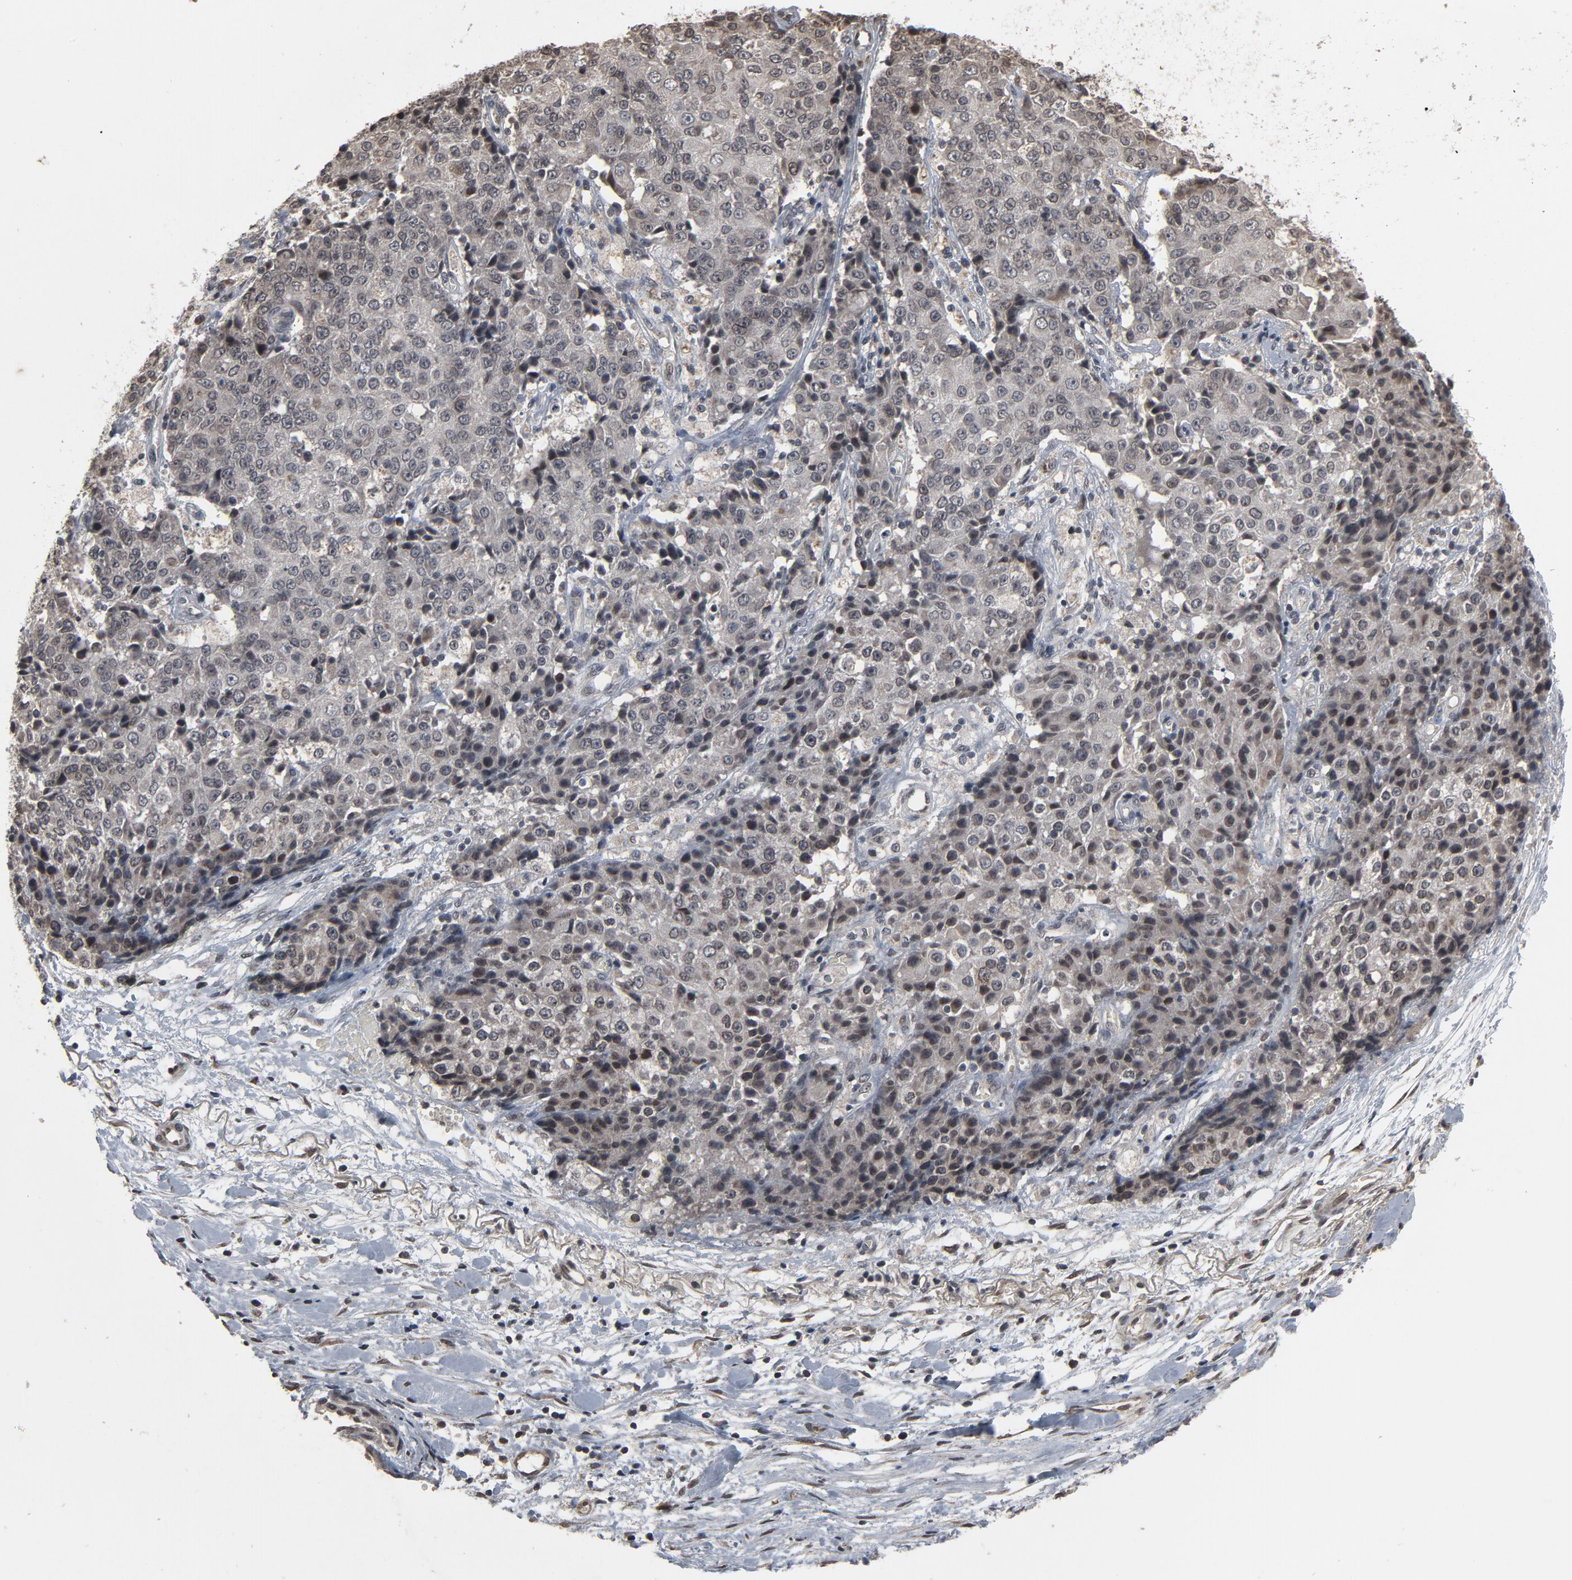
{"staining": {"intensity": "weak", "quantity": "25%-75%", "location": "cytoplasmic/membranous,nuclear"}, "tissue": "ovarian cancer", "cell_type": "Tumor cells", "image_type": "cancer", "snomed": [{"axis": "morphology", "description": "Carcinoma, endometroid"}, {"axis": "topography", "description": "Ovary"}], "caption": "Protein analysis of endometroid carcinoma (ovarian) tissue exhibits weak cytoplasmic/membranous and nuclear staining in about 25%-75% of tumor cells. Using DAB (3,3'-diaminobenzidine) (brown) and hematoxylin (blue) stains, captured at high magnification using brightfield microscopy.", "gene": "POM121", "patient": {"sex": "female", "age": 42}}